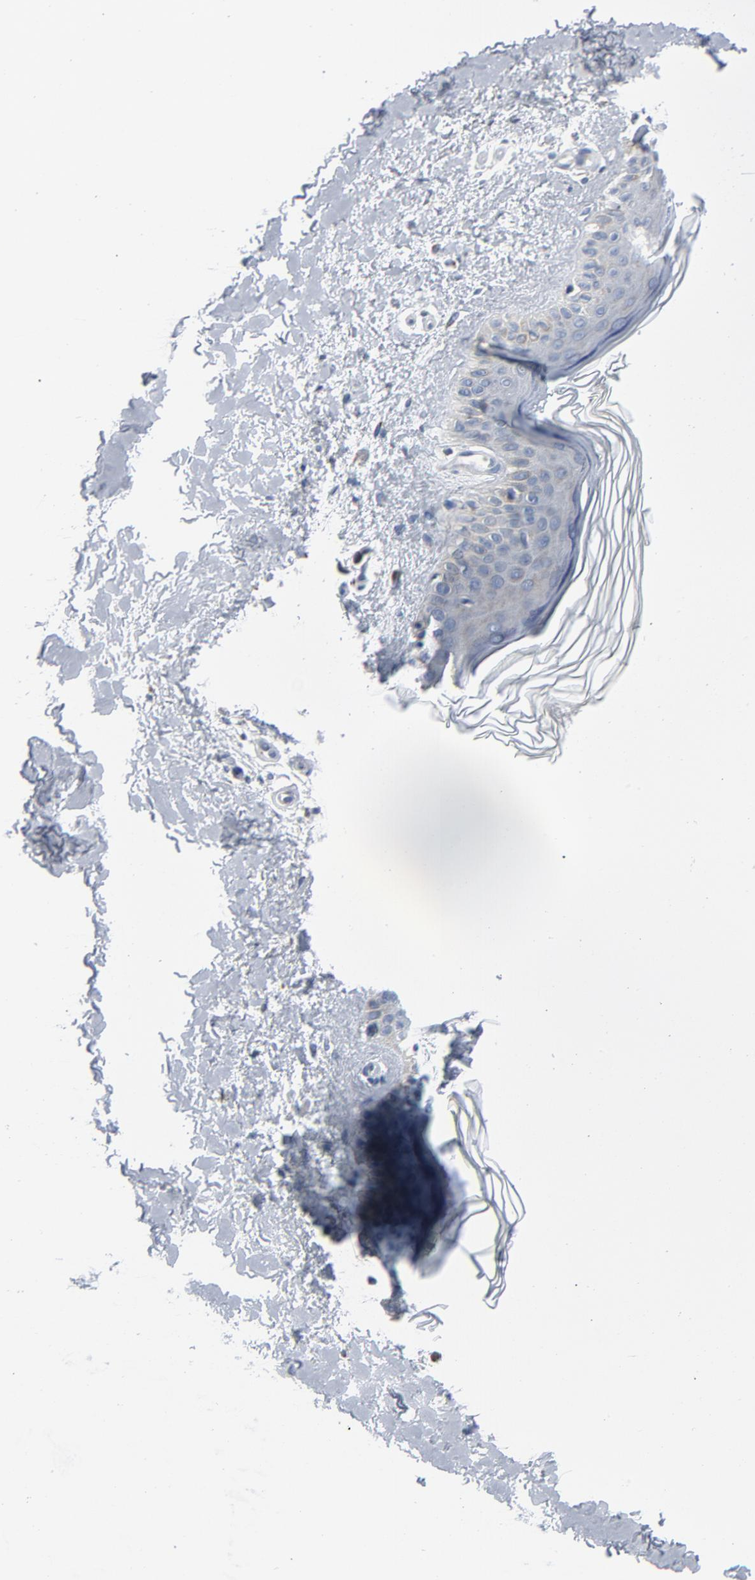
{"staining": {"intensity": "negative", "quantity": "none", "location": "none"}, "tissue": "skin", "cell_type": "Fibroblasts", "image_type": "normal", "snomed": [{"axis": "morphology", "description": "Normal tissue, NOS"}, {"axis": "topography", "description": "Skin"}], "caption": "High power microscopy photomicrograph of an immunohistochemistry (IHC) image of benign skin, revealing no significant staining in fibroblasts.", "gene": "YIPF6", "patient": {"sex": "female", "age": 19}}